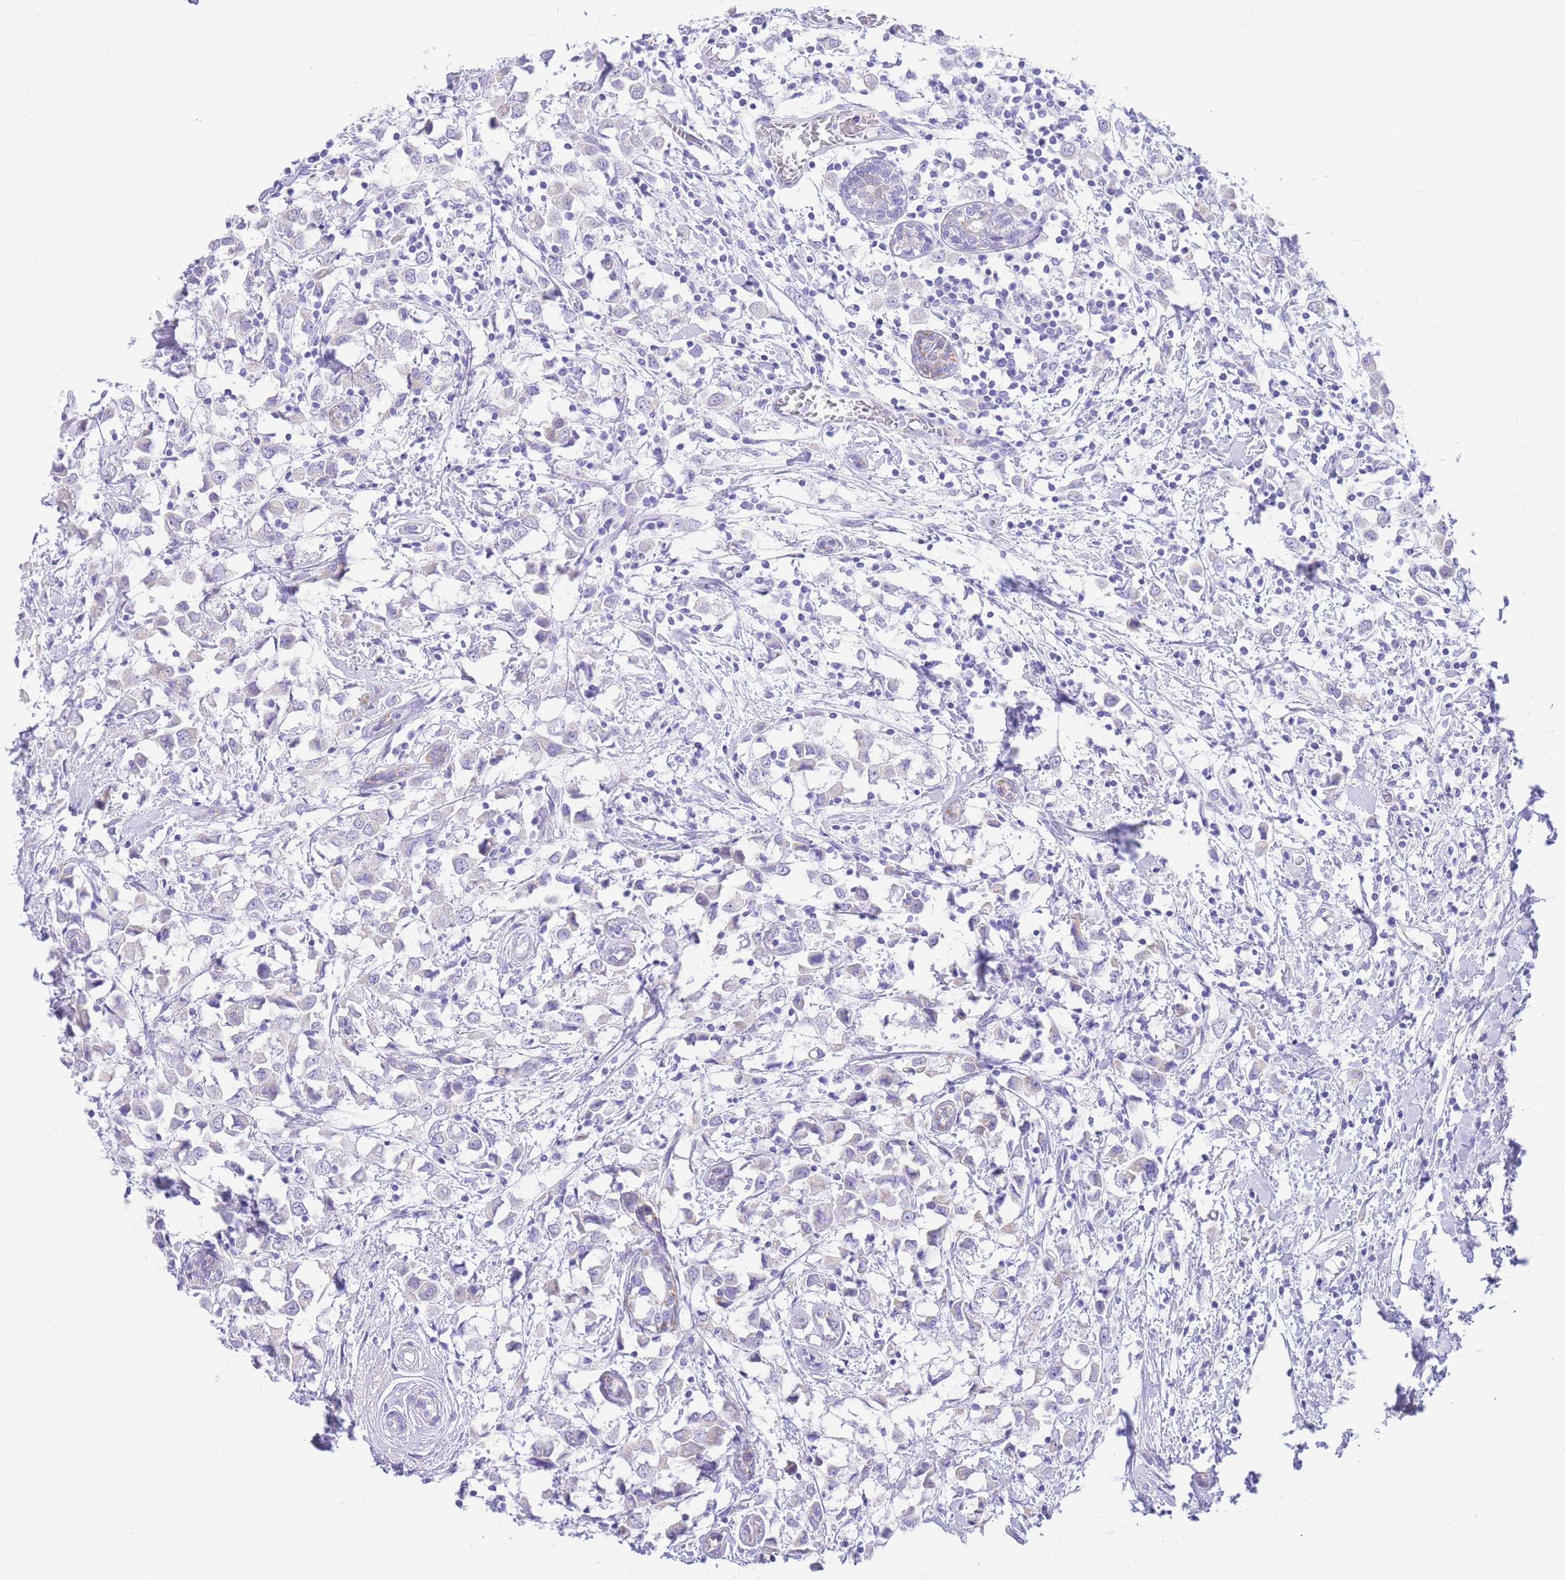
{"staining": {"intensity": "negative", "quantity": "none", "location": "none"}, "tissue": "breast cancer", "cell_type": "Tumor cells", "image_type": "cancer", "snomed": [{"axis": "morphology", "description": "Duct carcinoma"}, {"axis": "topography", "description": "Breast"}], "caption": "Immunohistochemistry (IHC) photomicrograph of human invasive ductal carcinoma (breast) stained for a protein (brown), which reveals no expression in tumor cells. Nuclei are stained in blue.", "gene": "ACSM4", "patient": {"sex": "female", "age": 61}}